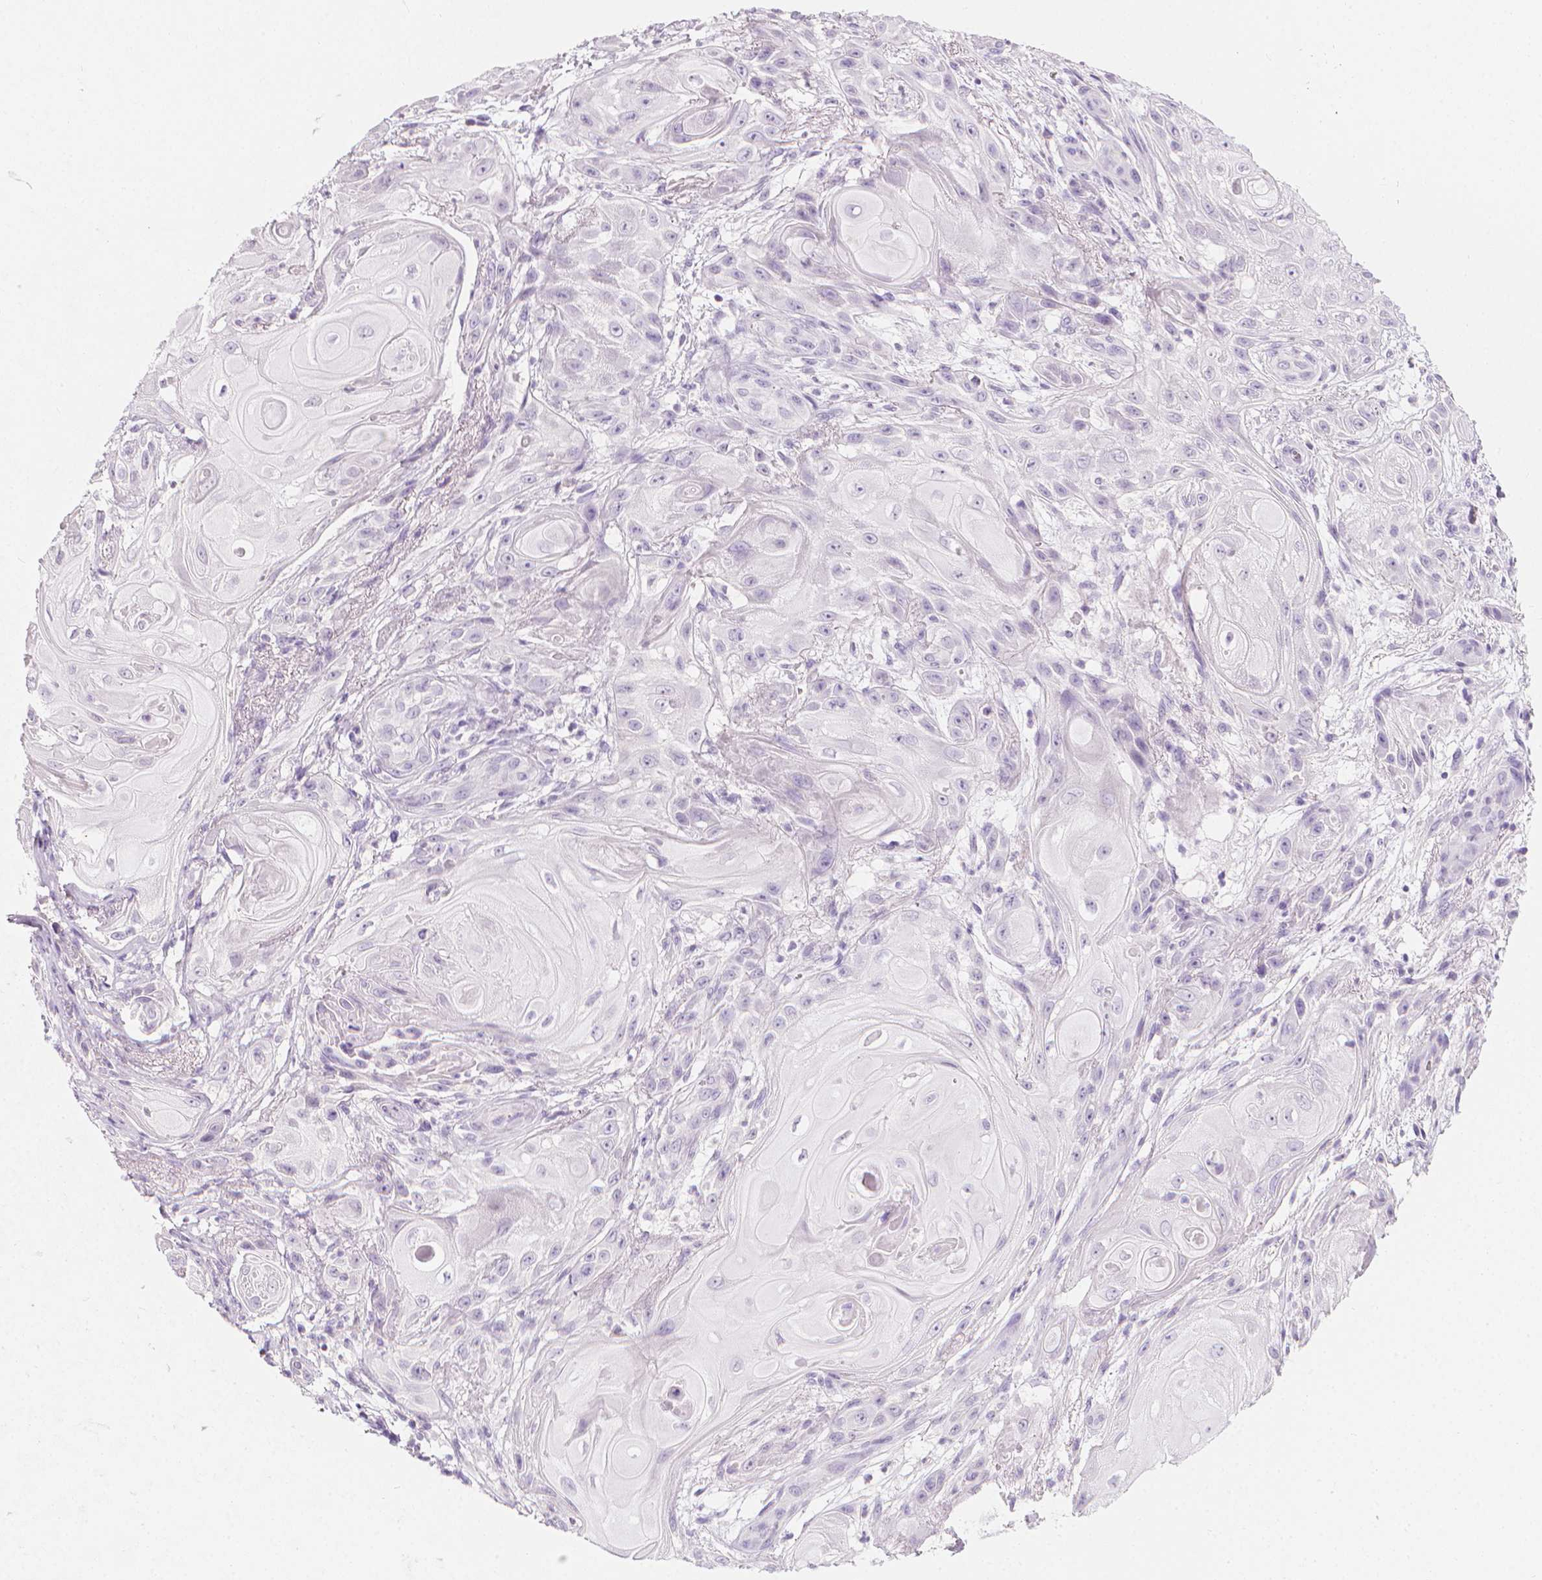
{"staining": {"intensity": "negative", "quantity": "none", "location": "none"}, "tissue": "skin cancer", "cell_type": "Tumor cells", "image_type": "cancer", "snomed": [{"axis": "morphology", "description": "Squamous cell carcinoma, NOS"}, {"axis": "topography", "description": "Skin"}], "caption": "Photomicrograph shows no significant protein positivity in tumor cells of skin squamous cell carcinoma.", "gene": "DCAF8L1", "patient": {"sex": "male", "age": 62}}